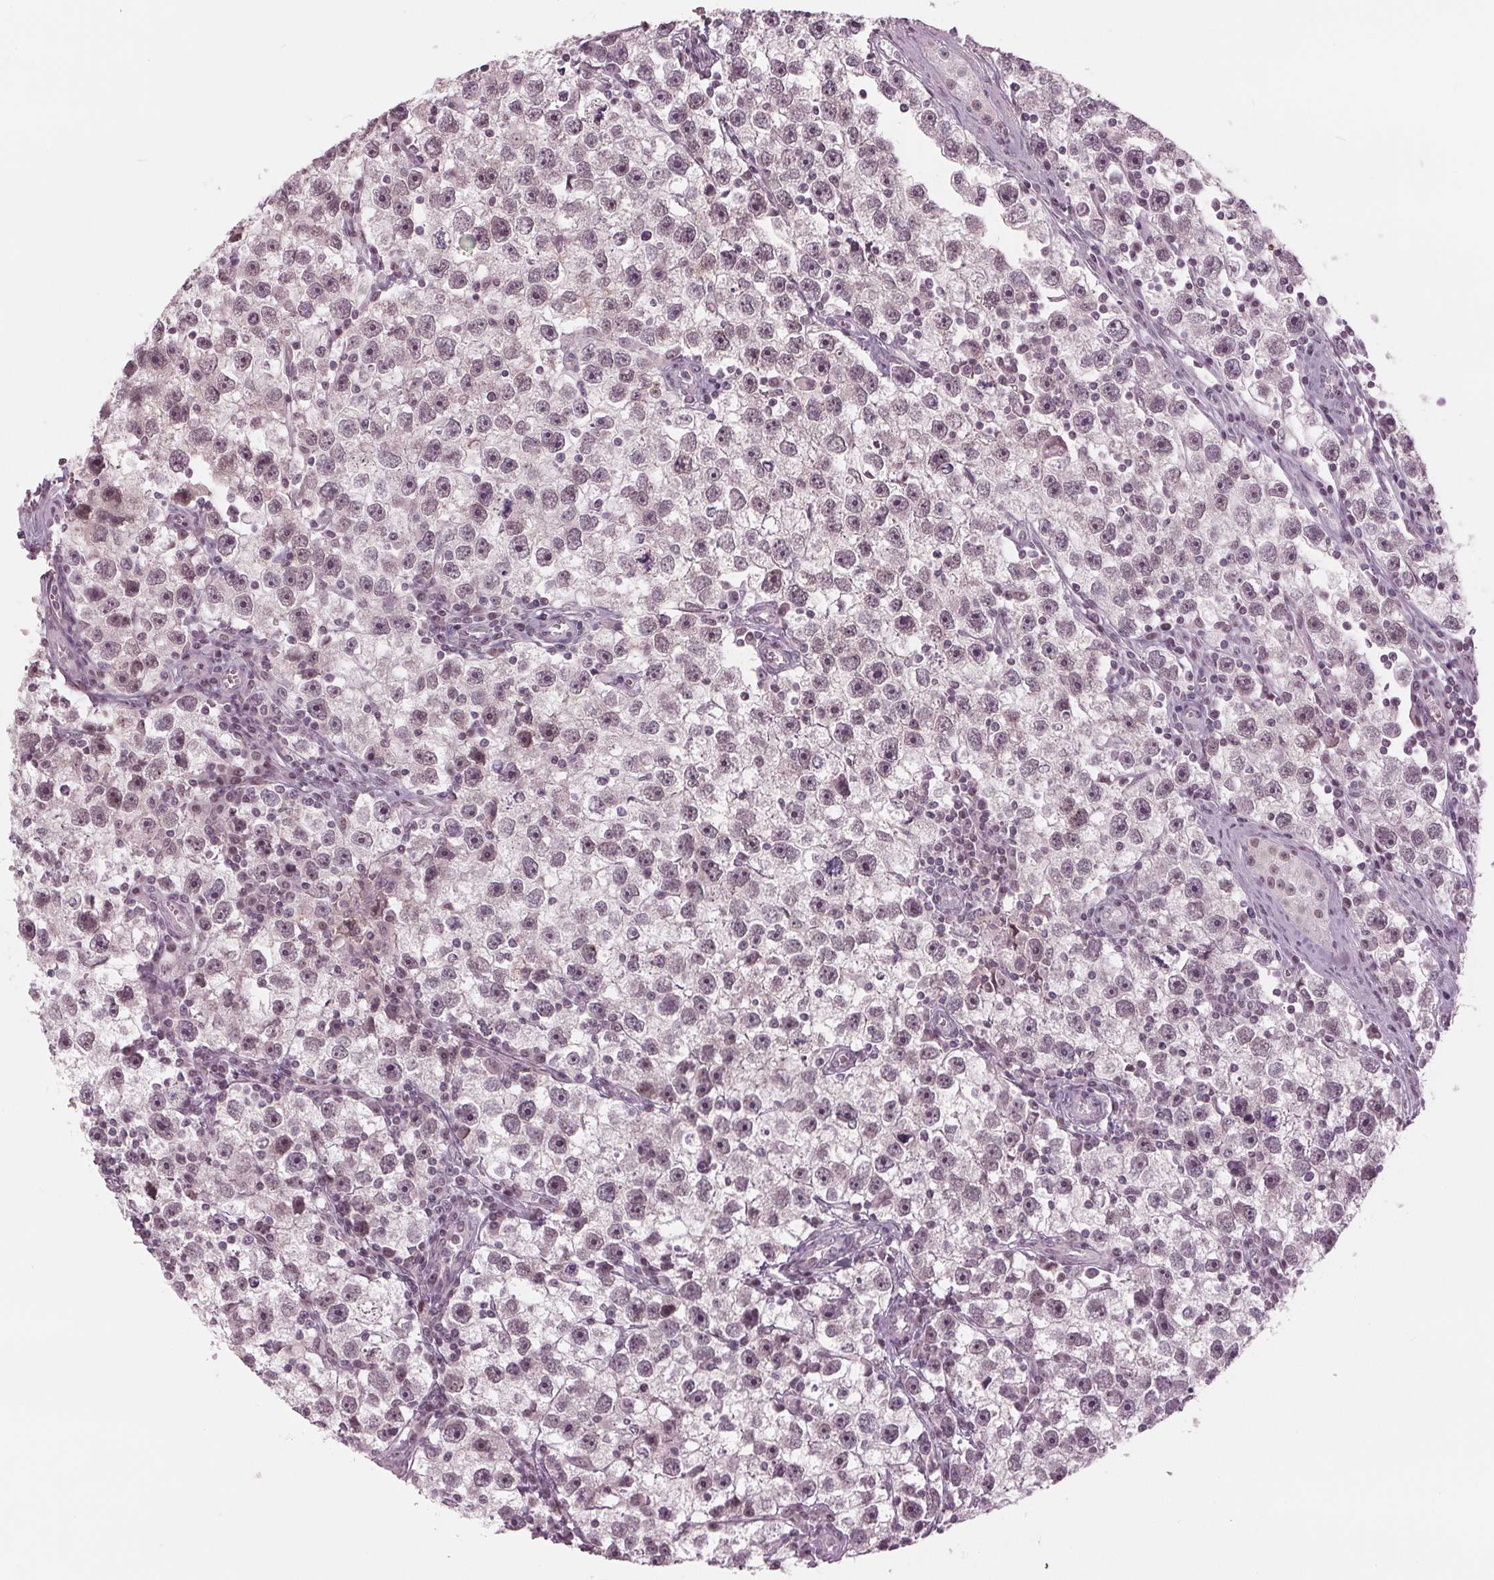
{"staining": {"intensity": "weak", "quantity": "25%-75%", "location": "nuclear"}, "tissue": "testis cancer", "cell_type": "Tumor cells", "image_type": "cancer", "snomed": [{"axis": "morphology", "description": "Seminoma, NOS"}, {"axis": "topography", "description": "Testis"}], "caption": "Testis seminoma tissue reveals weak nuclear expression in approximately 25%-75% of tumor cells, visualized by immunohistochemistry. The staining is performed using DAB (3,3'-diaminobenzidine) brown chromogen to label protein expression. The nuclei are counter-stained blue using hematoxylin.", "gene": "DNMT3L", "patient": {"sex": "male", "age": 30}}